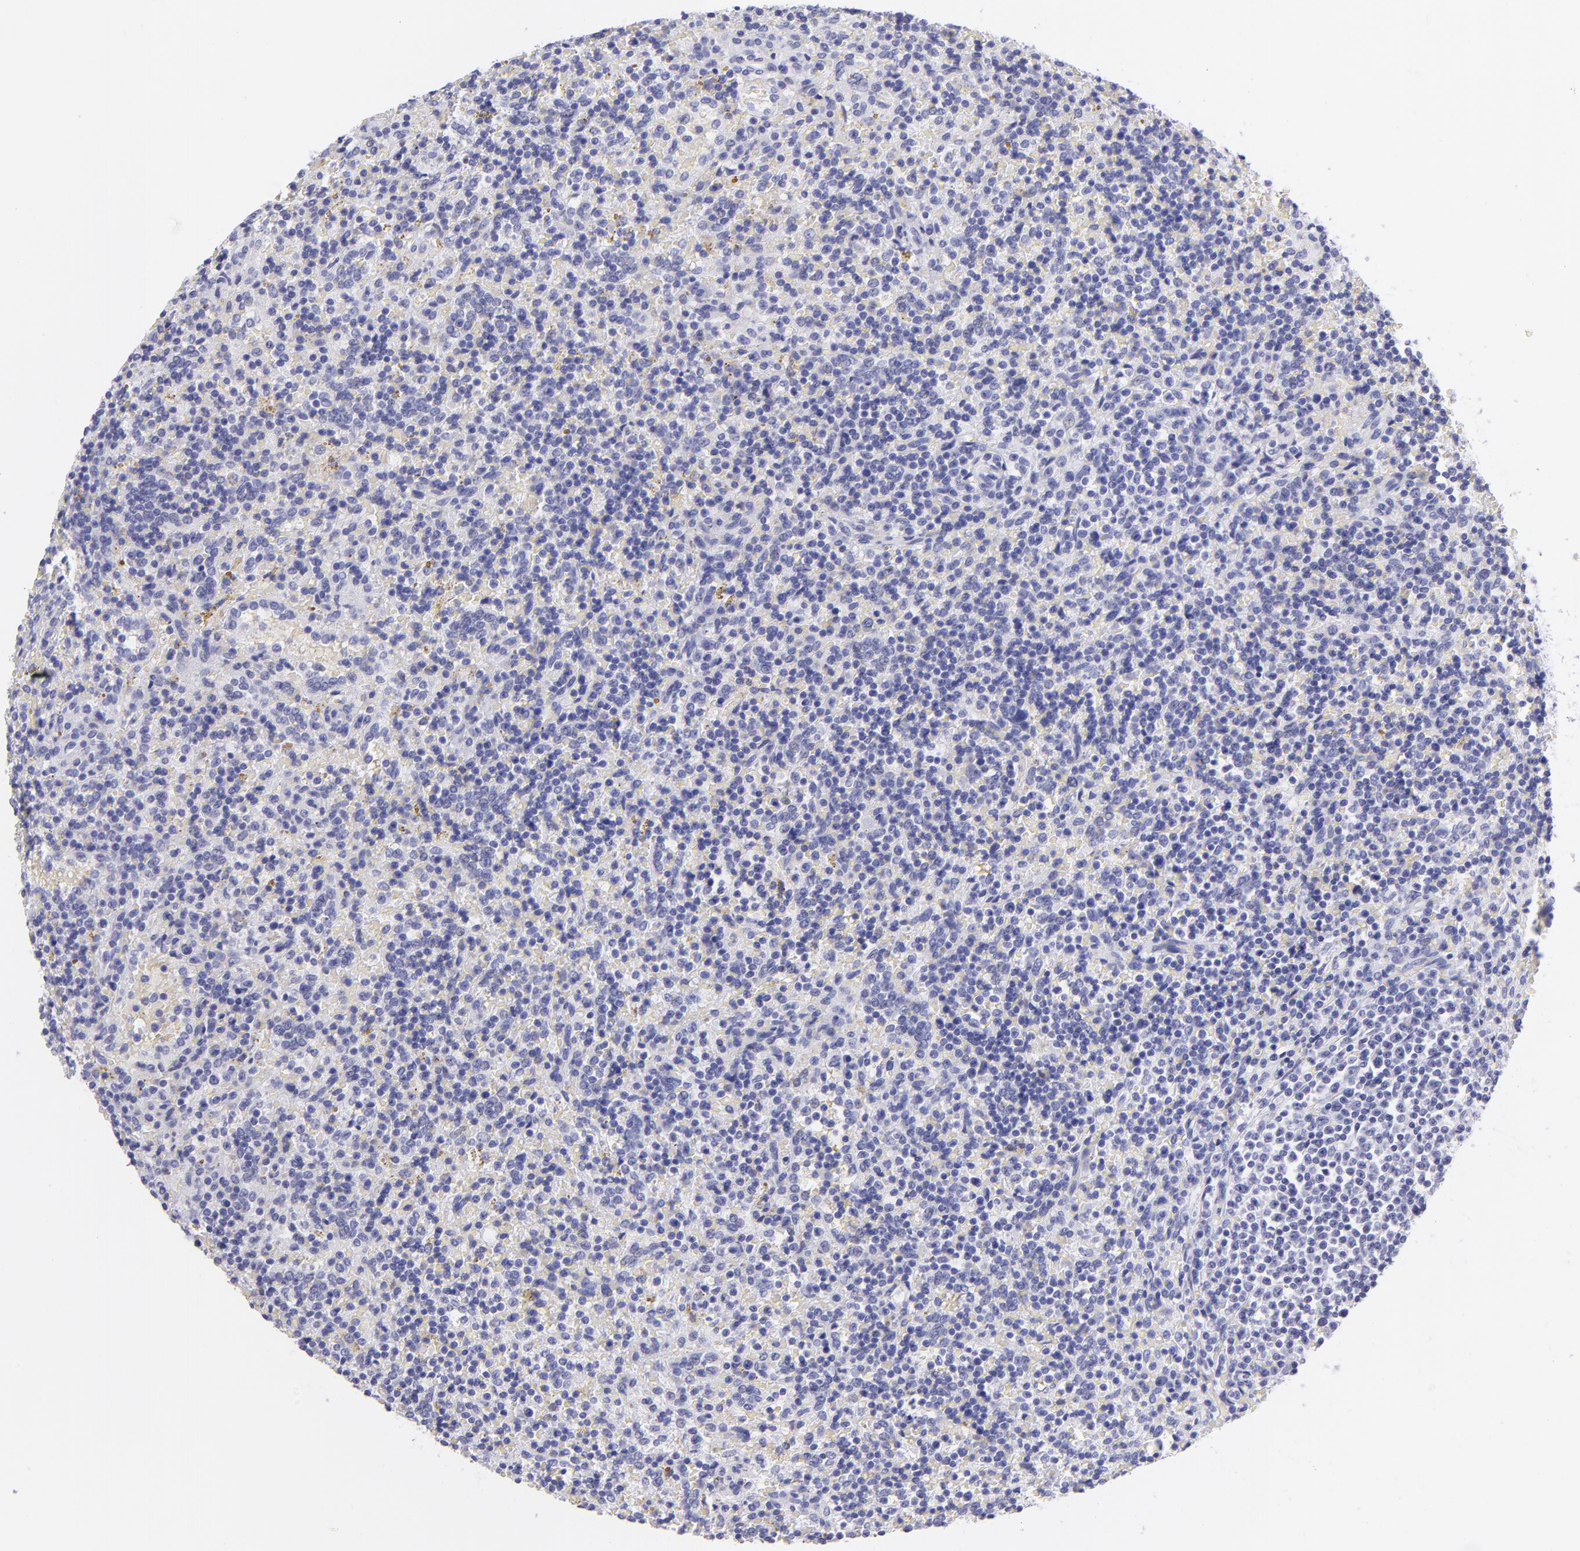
{"staining": {"intensity": "negative", "quantity": "none", "location": "none"}, "tissue": "lymphoma", "cell_type": "Tumor cells", "image_type": "cancer", "snomed": [{"axis": "morphology", "description": "Malignant lymphoma, non-Hodgkin's type, Low grade"}, {"axis": "topography", "description": "Spleen"}], "caption": "The immunohistochemistry micrograph has no significant expression in tumor cells of lymphoma tissue.", "gene": "PIP", "patient": {"sex": "male", "age": 67}}